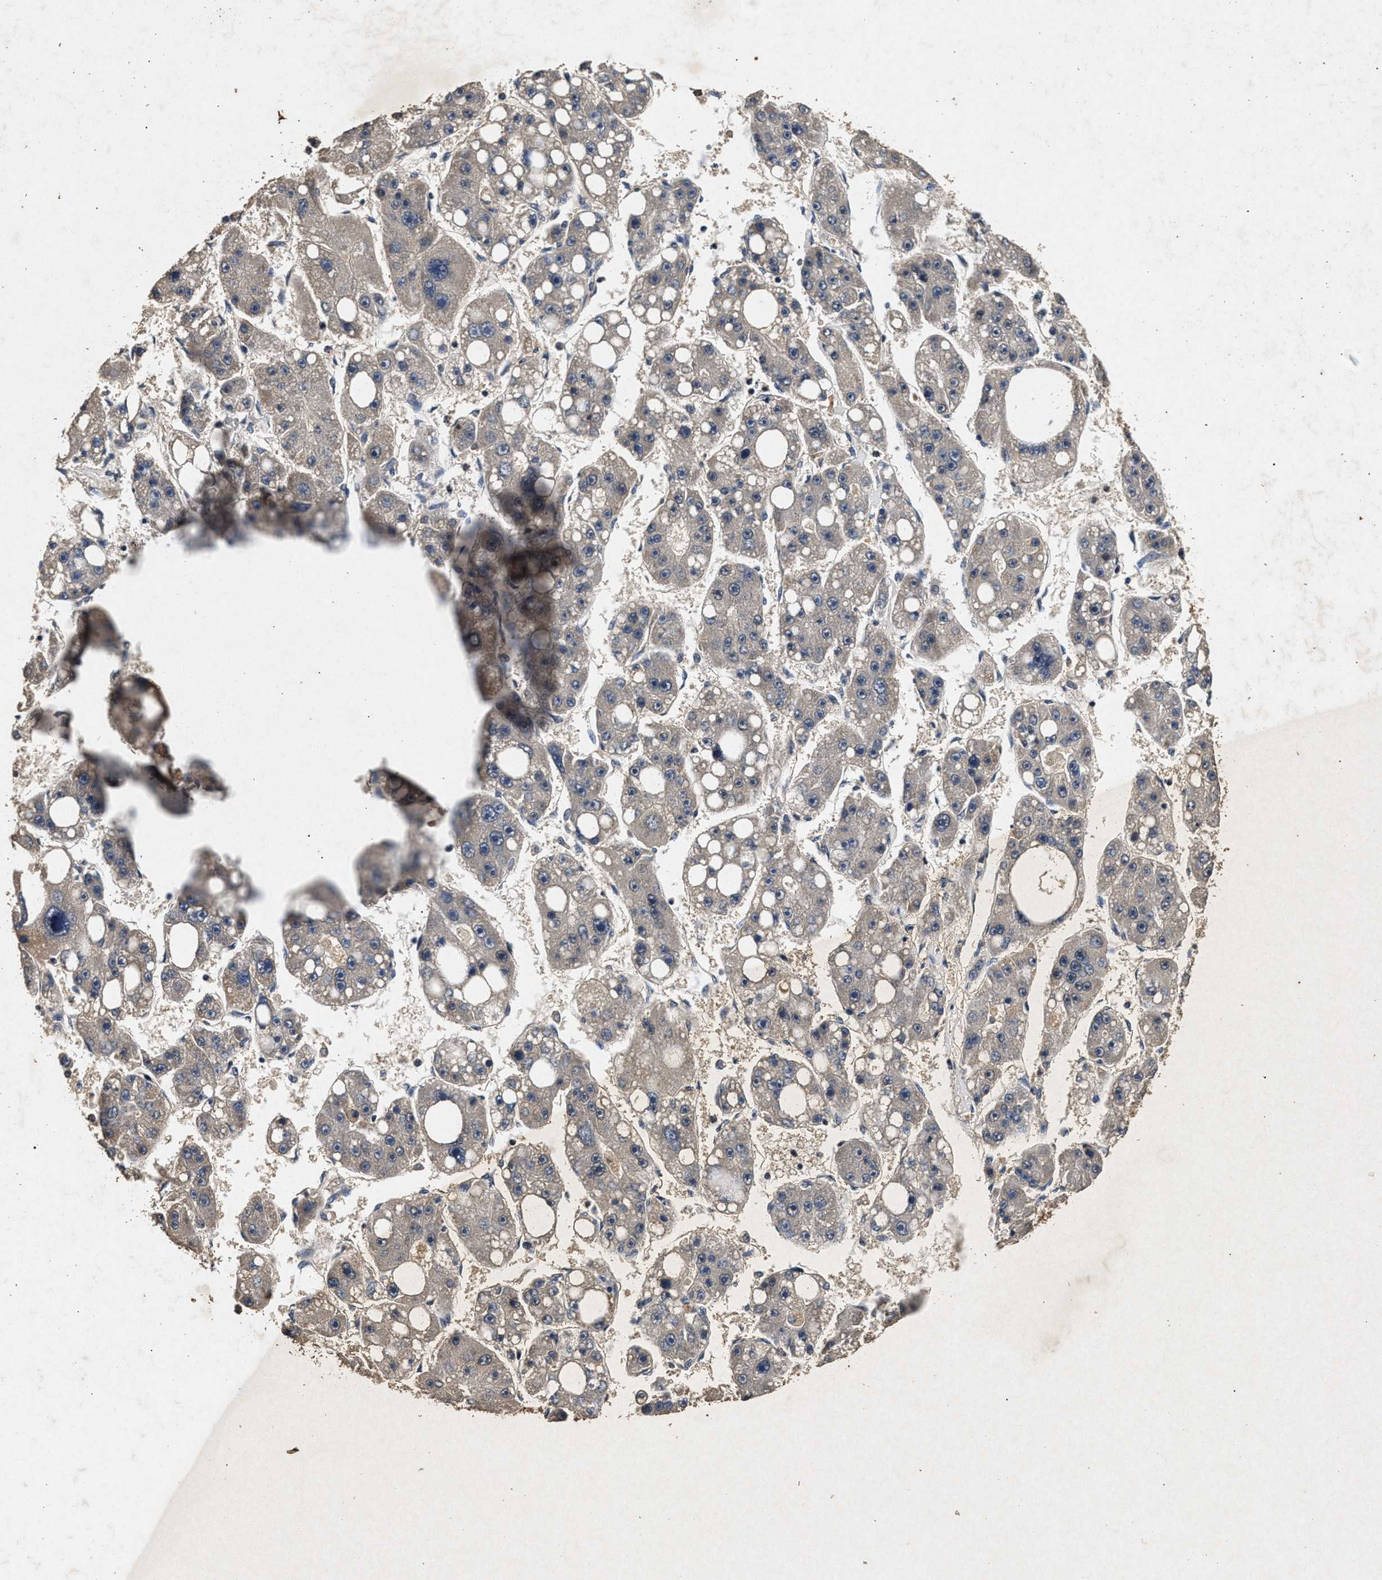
{"staining": {"intensity": "negative", "quantity": "none", "location": "none"}, "tissue": "liver cancer", "cell_type": "Tumor cells", "image_type": "cancer", "snomed": [{"axis": "morphology", "description": "Carcinoma, Hepatocellular, NOS"}, {"axis": "topography", "description": "Liver"}], "caption": "There is no significant staining in tumor cells of liver hepatocellular carcinoma.", "gene": "PPP1CC", "patient": {"sex": "female", "age": 61}}